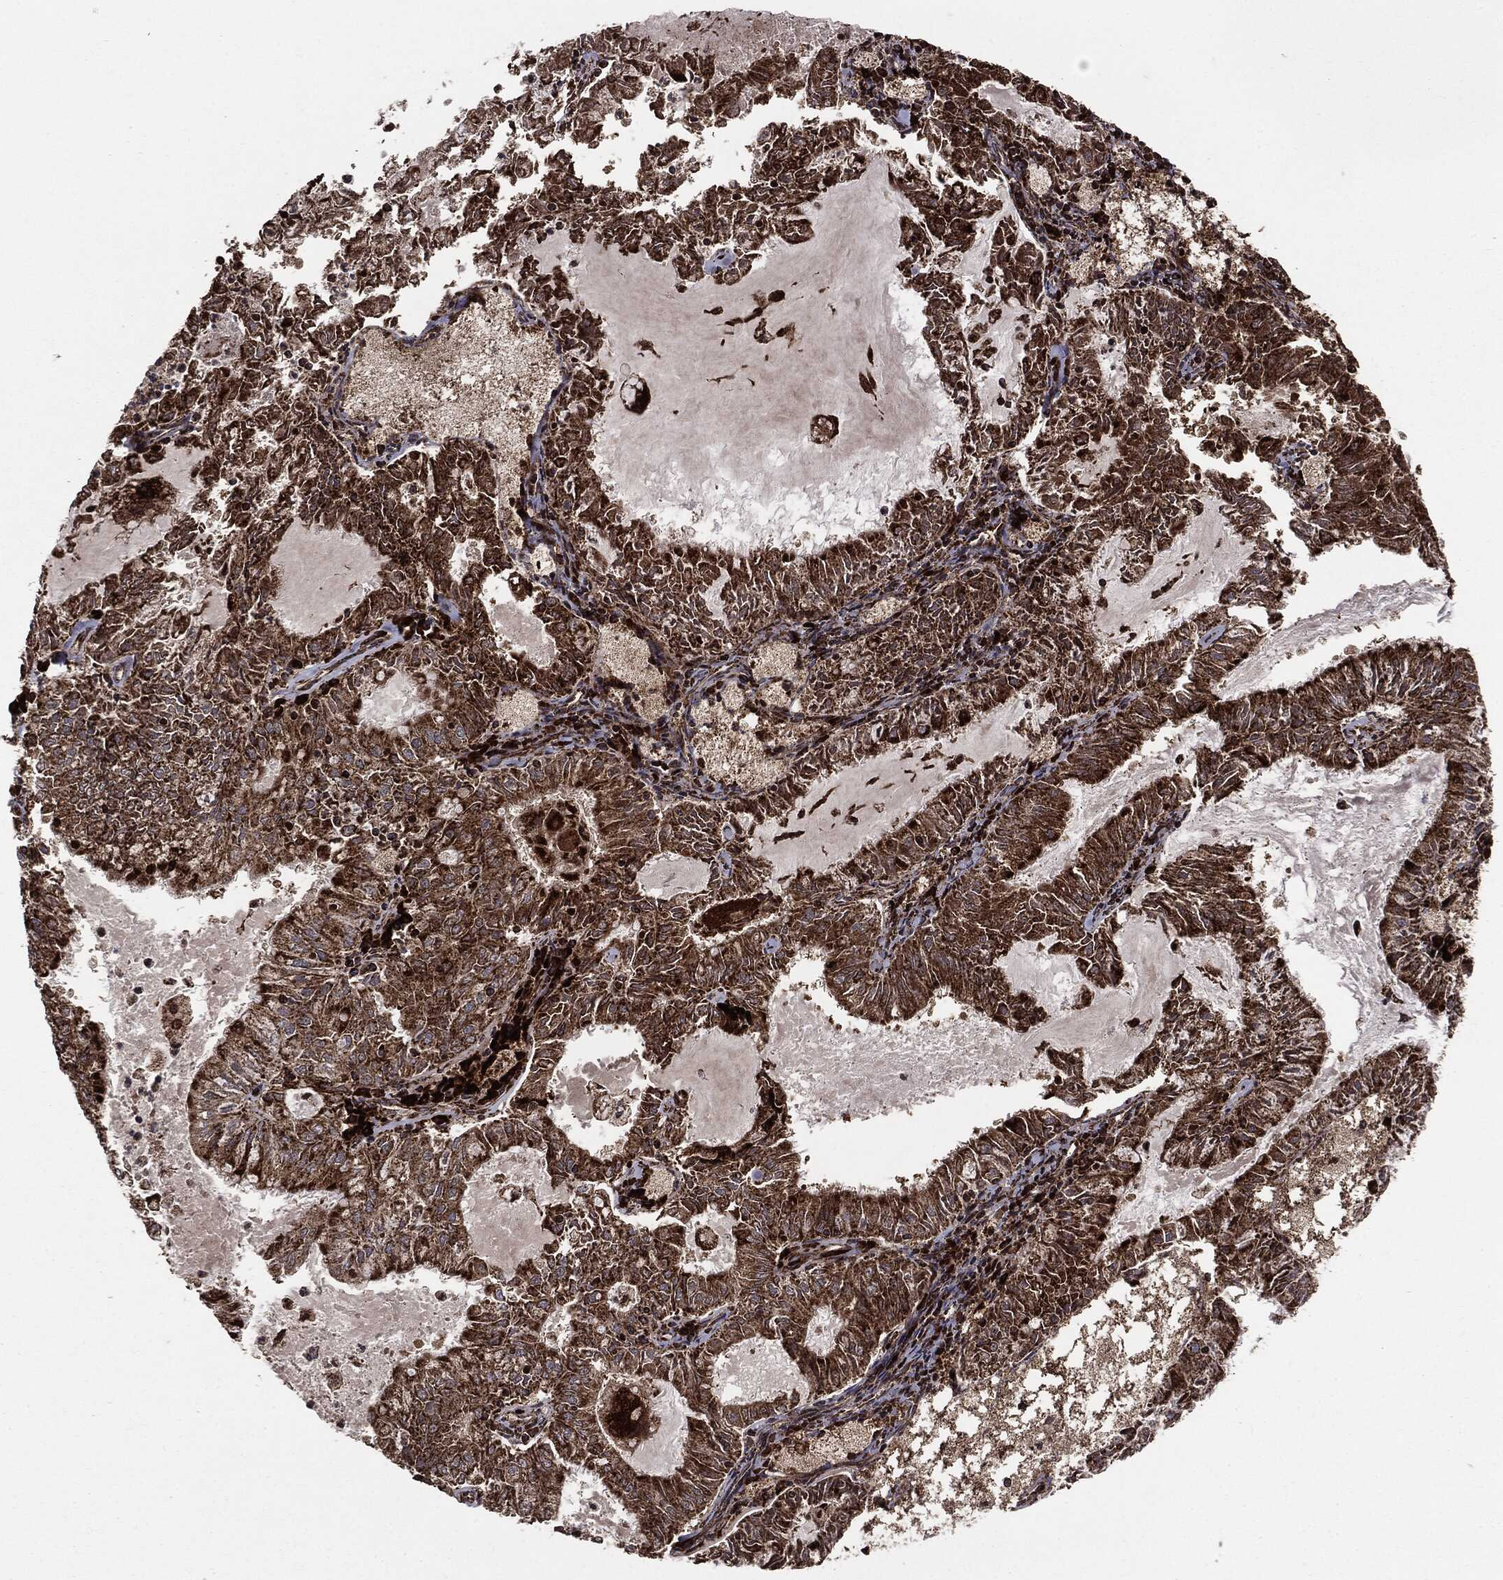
{"staining": {"intensity": "strong", "quantity": ">75%", "location": "cytoplasmic/membranous"}, "tissue": "endometrial cancer", "cell_type": "Tumor cells", "image_type": "cancer", "snomed": [{"axis": "morphology", "description": "Adenocarcinoma, NOS"}, {"axis": "topography", "description": "Endometrium"}], "caption": "Brown immunohistochemical staining in adenocarcinoma (endometrial) exhibits strong cytoplasmic/membranous staining in about >75% of tumor cells.", "gene": "MAP2K1", "patient": {"sex": "female", "age": 57}}